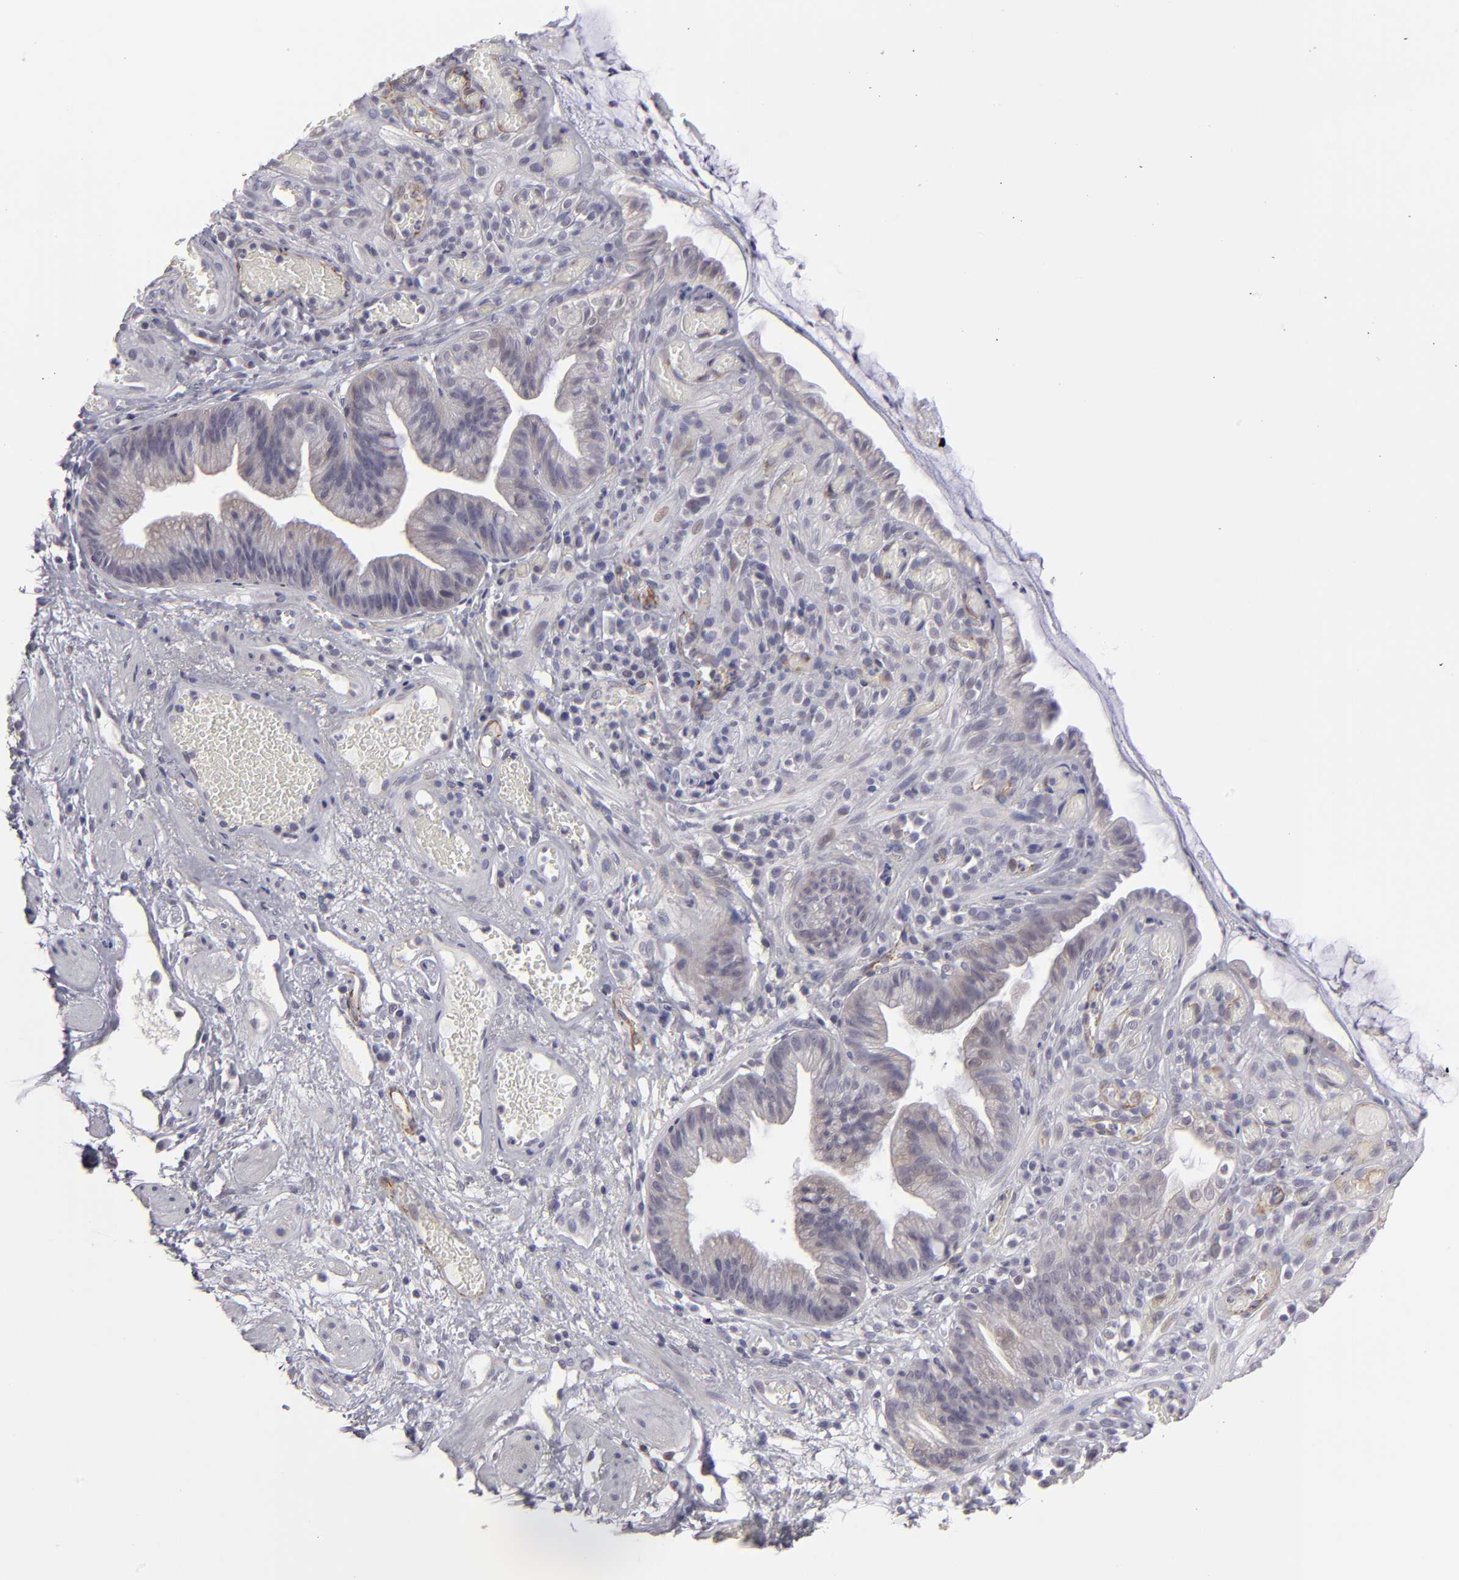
{"staining": {"intensity": "weak", "quantity": "<25%", "location": "cytoplasmic/membranous"}, "tissue": "skin", "cell_type": "Epidermal cells", "image_type": "normal", "snomed": [{"axis": "morphology", "description": "Normal tissue, NOS"}, {"axis": "morphology", "description": "Hemorrhoids"}, {"axis": "morphology", "description": "Inflammation, NOS"}, {"axis": "topography", "description": "Anal"}], "caption": "Micrograph shows no significant protein expression in epidermal cells of normal skin. The staining is performed using DAB brown chromogen with nuclei counter-stained in using hematoxylin.", "gene": "ZNF175", "patient": {"sex": "male", "age": 60}}